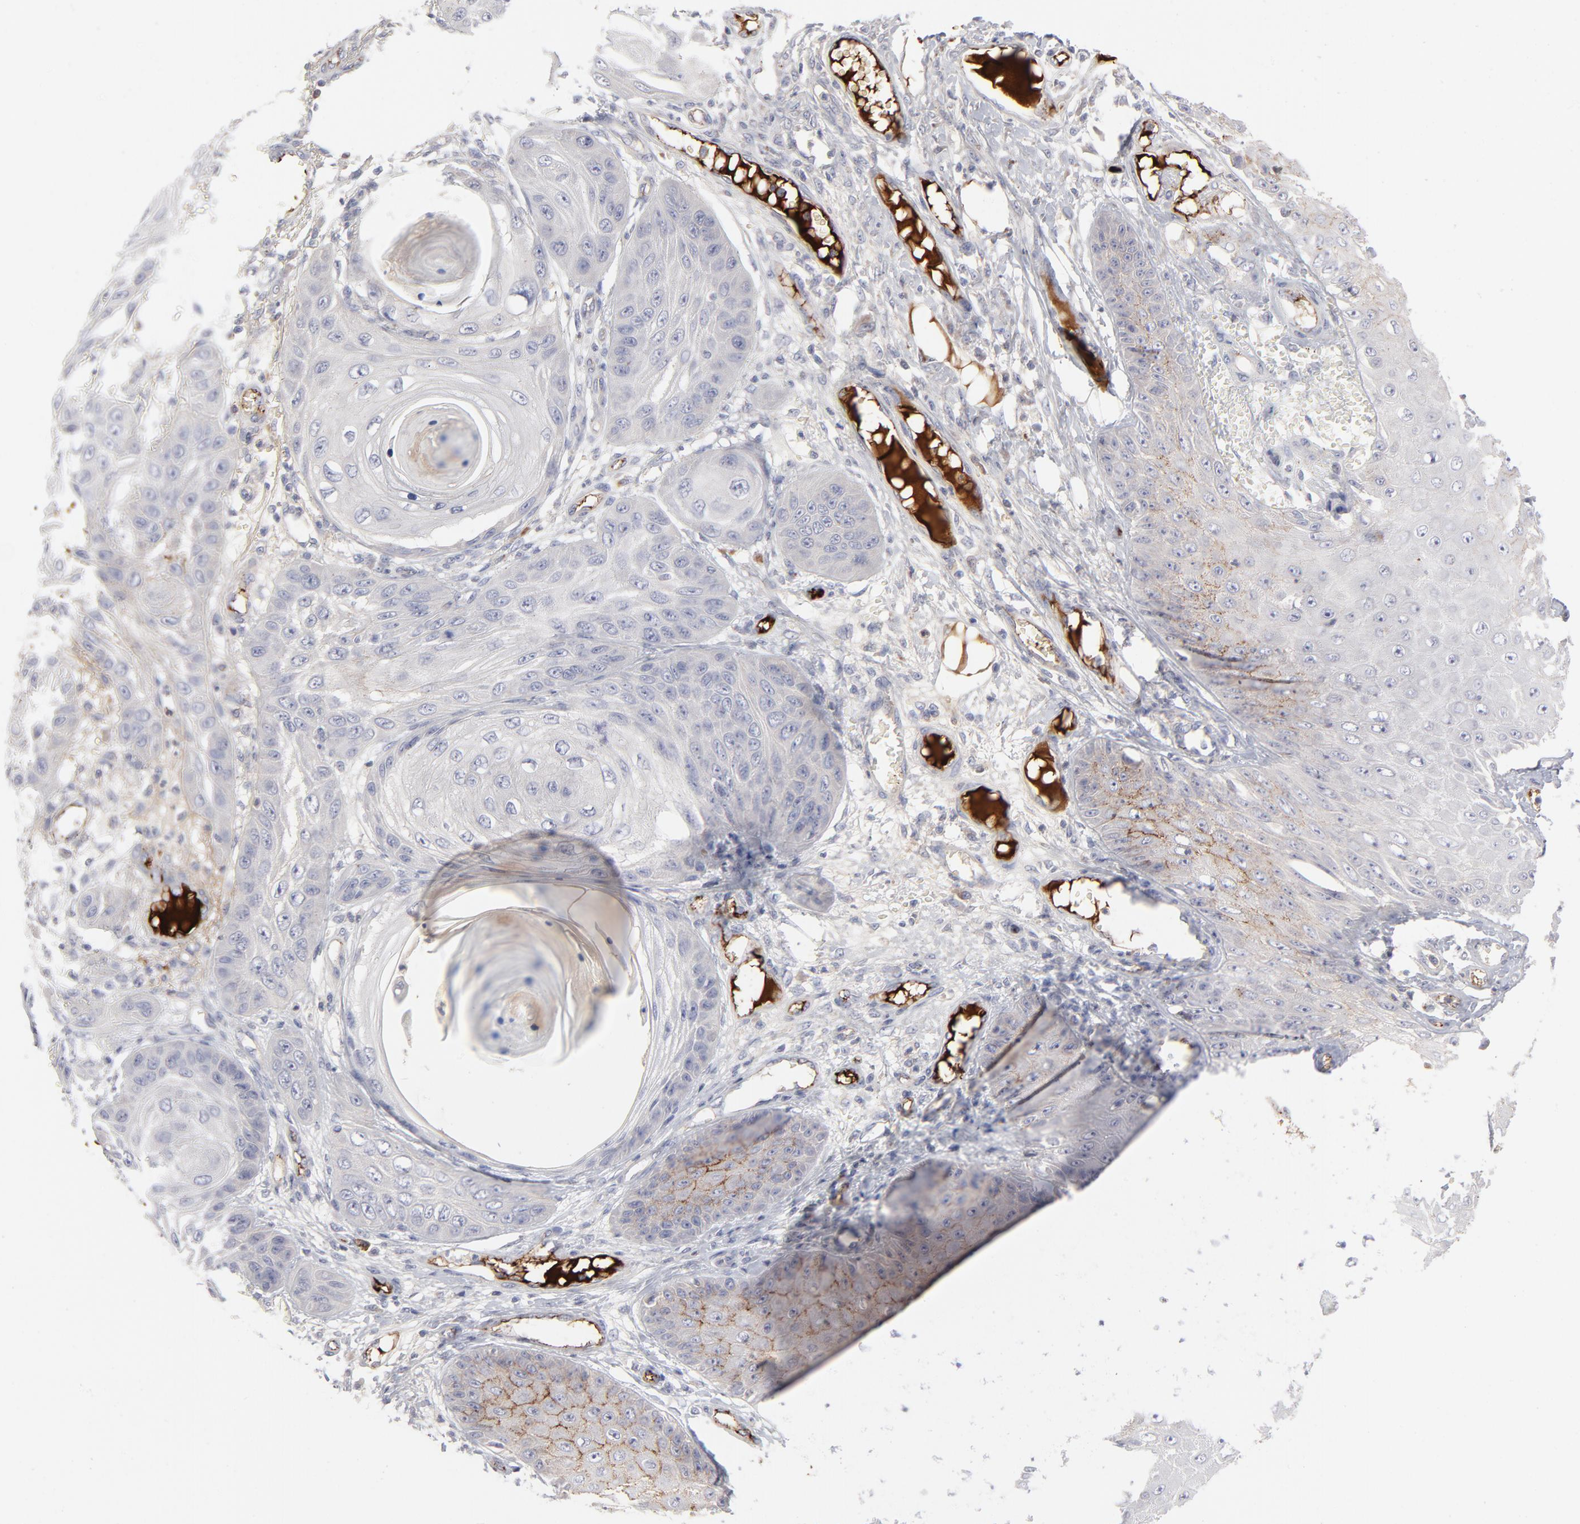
{"staining": {"intensity": "moderate", "quantity": "<25%", "location": "cytoplasmic/membranous"}, "tissue": "skin cancer", "cell_type": "Tumor cells", "image_type": "cancer", "snomed": [{"axis": "morphology", "description": "Squamous cell carcinoma, NOS"}, {"axis": "topography", "description": "Skin"}], "caption": "Protein expression analysis of squamous cell carcinoma (skin) exhibits moderate cytoplasmic/membranous staining in about <25% of tumor cells.", "gene": "CCR3", "patient": {"sex": "female", "age": 40}}